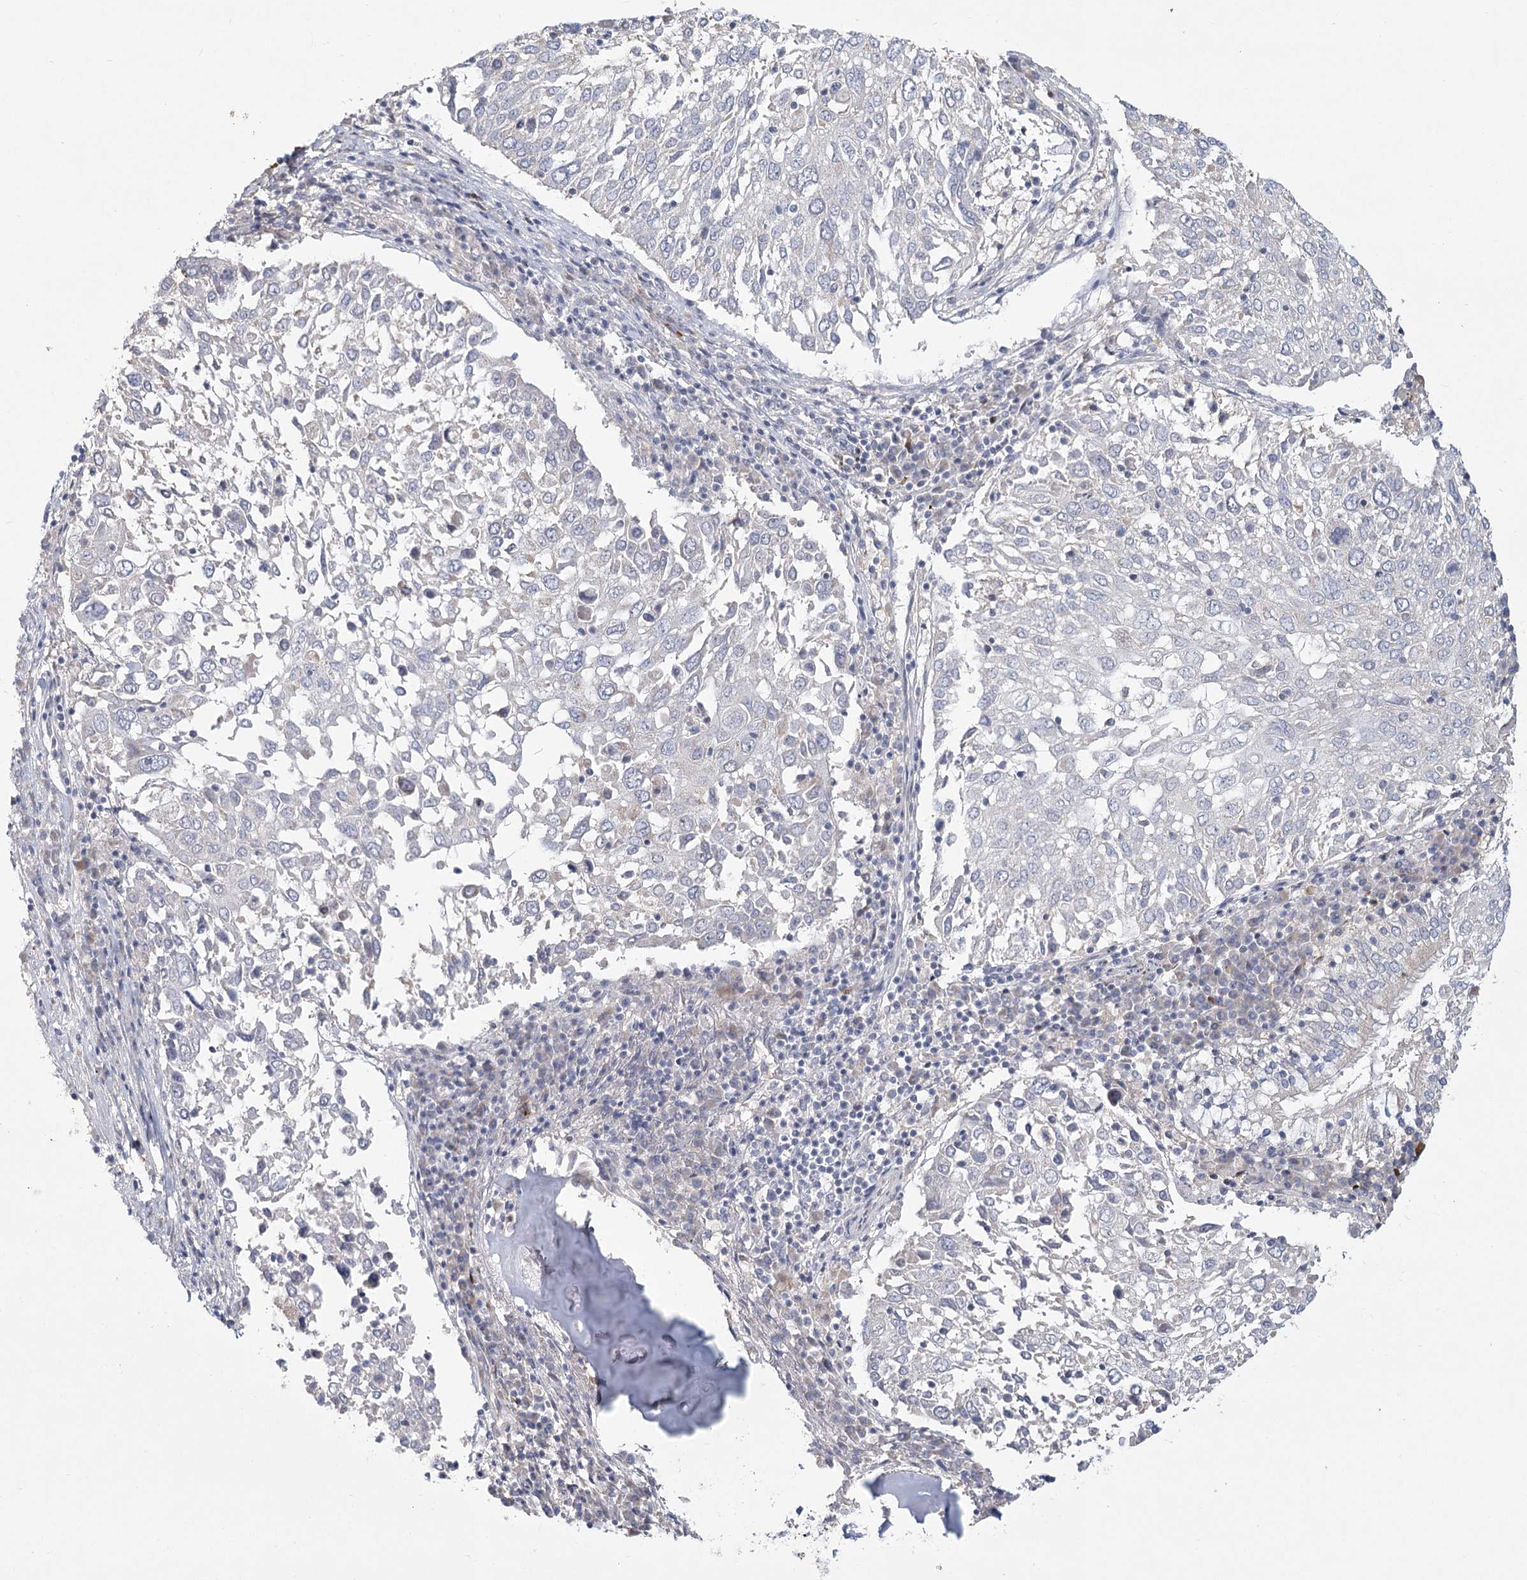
{"staining": {"intensity": "negative", "quantity": "none", "location": "none"}, "tissue": "lung cancer", "cell_type": "Tumor cells", "image_type": "cancer", "snomed": [{"axis": "morphology", "description": "Squamous cell carcinoma, NOS"}, {"axis": "topography", "description": "Lung"}], "caption": "Protein analysis of squamous cell carcinoma (lung) exhibits no significant expression in tumor cells.", "gene": "CNTLN", "patient": {"sex": "male", "age": 65}}